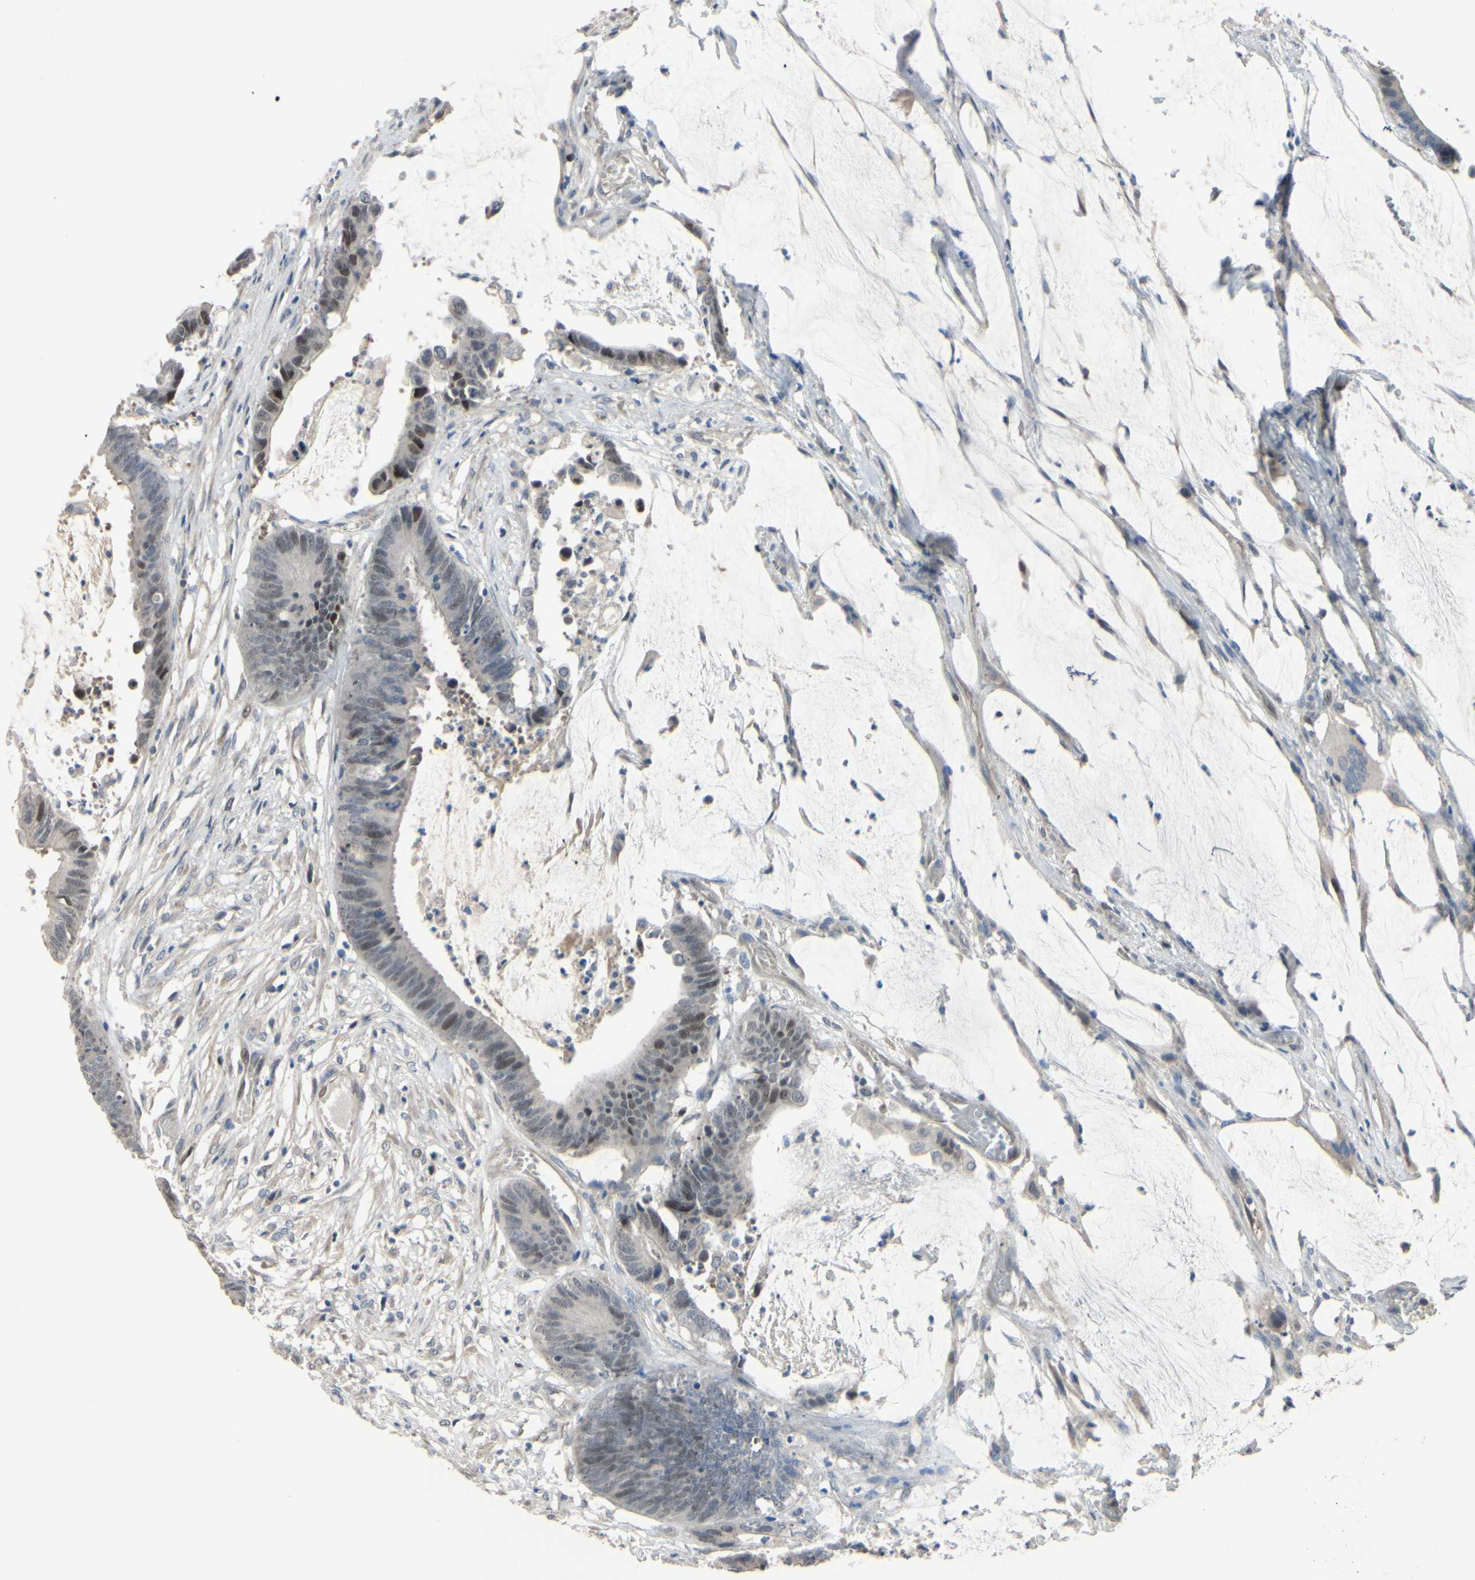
{"staining": {"intensity": "moderate", "quantity": "25%-75%", "location": "nuclear"}, "tissue": "colorectal cancer", "cell_type": "Tumor cells", "image_type": "cancer", "snomed": [{"axis": "morphology", "description": "Adenocarcinoma, NOS"}, {"axis": "topography", "description": "Rectum"}], "caption": "IHC (DAB (3,3'-diaminobenzidine)) staining of colorectal cancer (adenocarcinoma) reveals moderate nuclear protein expression in approximately 25%-75% of tumor cells.", "gene": "LHX9", "patient": {"sex": "female", "age": 66}}